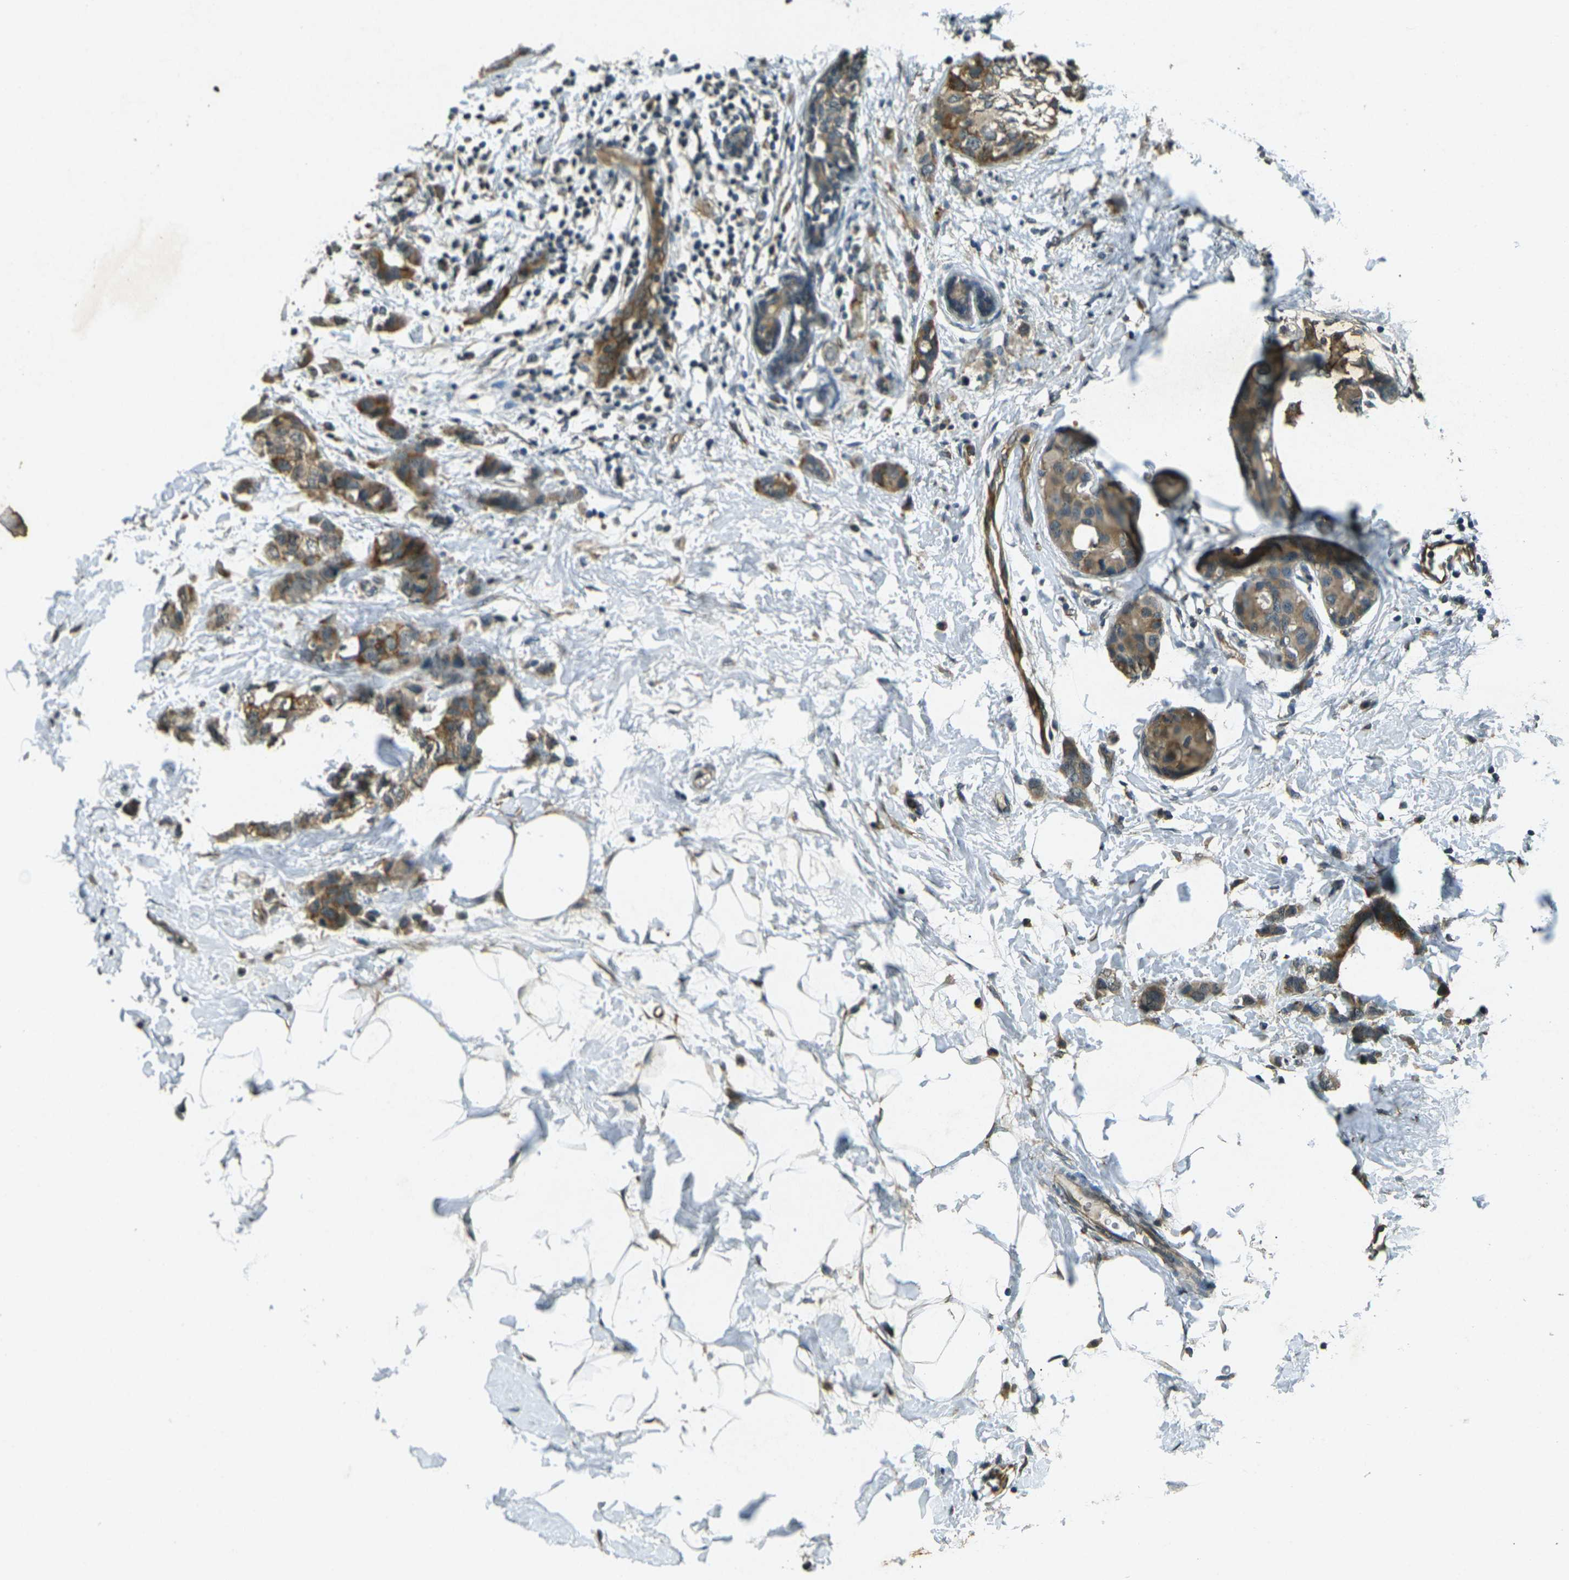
{"staining": {"intensity": "moderate", "quantity": ">75%", "location": "cytoplasmic/membranous"}, "tissue": "breast cancer", "cell_type": "Tumor cells", "image_type": "cancer", "snomed": [{"axis": "morphology", "description": "Normal tissue, NOS"}, {"axis": "morphology", "description": "Duct carcinoma"}, {"axis": "topography", "description": "Breast"}], "caption": "Immunohistochemistry (DAB (3,3'-diaminobenzidine)) staining of breast cancer reveals moderate cytoplasmic/membranous protein positivity in about >75% of tumor cells.", "gene": "PDE2A", "patient": {"sex": "female", "age": 50}}